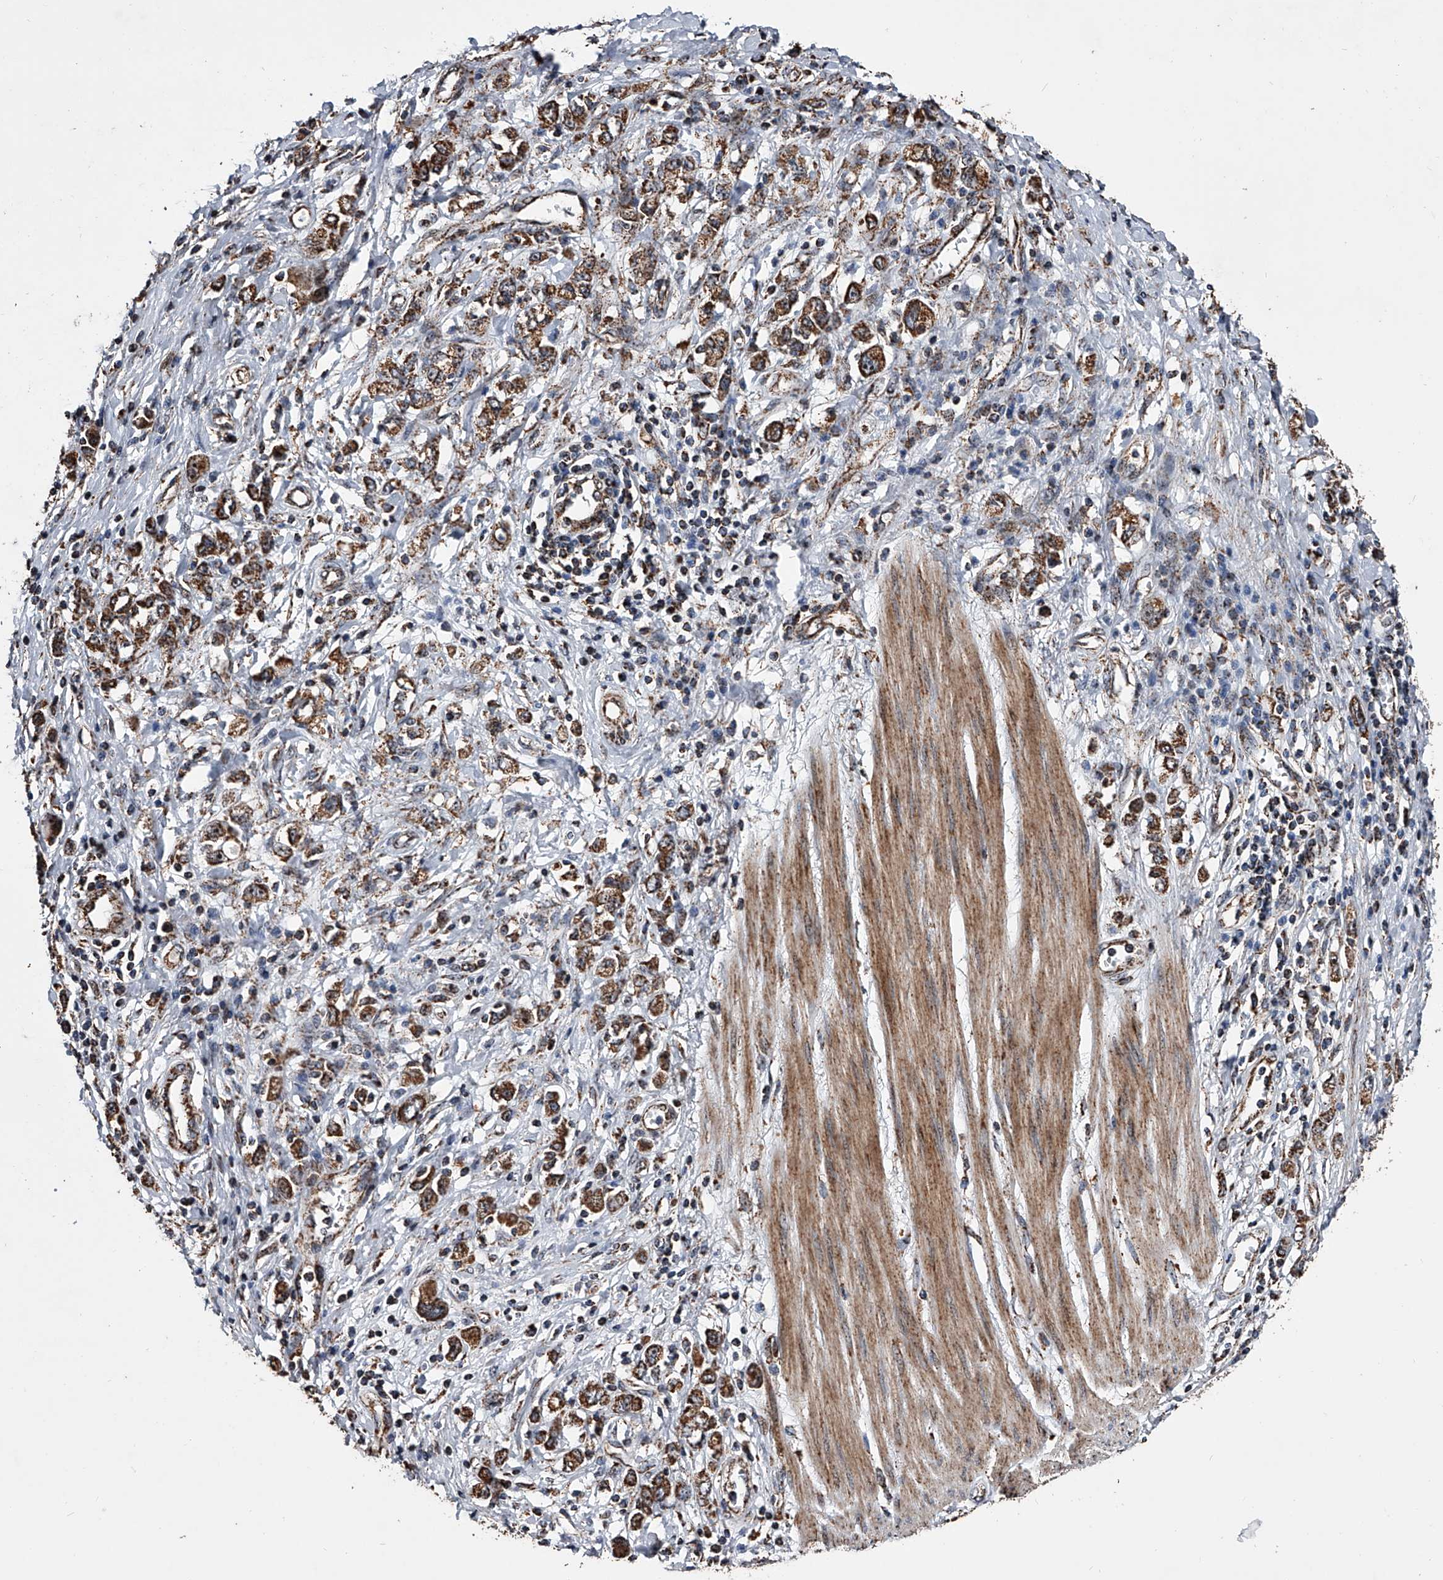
{"staining": {"intensity": "strong", "quantity": ">75%", "location": "cytoplasmic/membranous"}, "tissue": "stomach cancer", "cell_type": "Tumor cells", "image_type": "cancer", "snomed": [{"axis": "morphology", "description": "Adenocarcinoma, NOS"}, {"axis": "topography", "description": "Stomach"}], "caption": "IHC image of neoplastic tissue: stomach cancer (adenocarcinoma) stained using immunohistochemistry (IHC) reveals high levels of strong protein expression localized specifically in the cytoplasmic/membranous of tumor cells, appearing as a cytoplasmic/membranous brown color.", "gene": "SMPDL3A", "patient": {"sex": "female", "age": 76}}